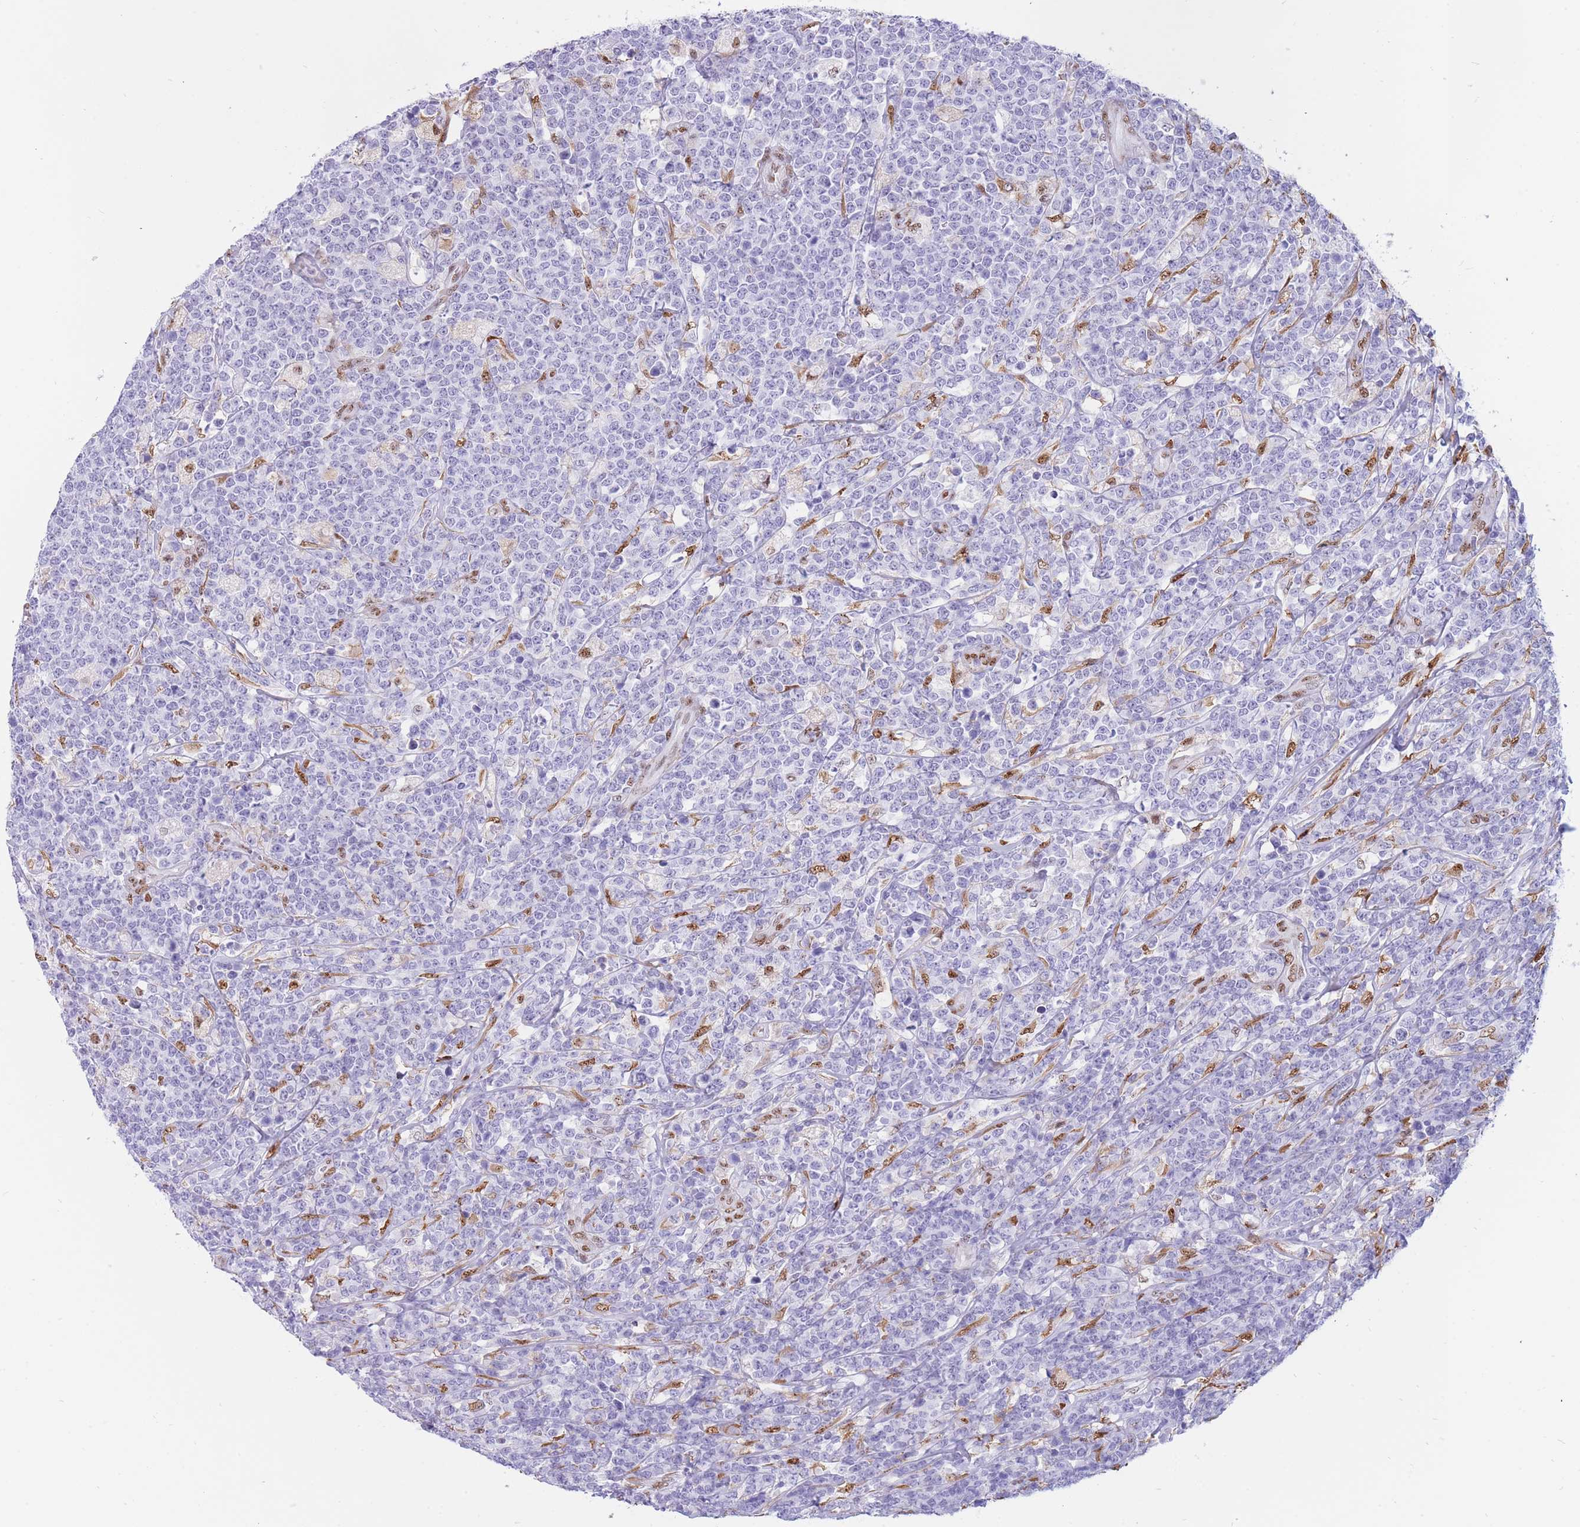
{"staining": {"intensity": "negative", "quantity": "none", "location": "none"}, "tissue": "lymphoma", "cell_type": "Tumor cells", "image_type": "cancer", "snomed": [{"axis": "morphology", "description": "Malignant lymphoma, non-Hodgkin's type, High grade"}, {"axis": "topography", "description": "Small intestine"}], "caption": "Tumor cells show no significant positivity in malignant lymphoma, non-Hodgkin's type (high-grade). (Immunohistochemistry, brightfield microscopy, high magnification).", "gene": "FAM153A", "patient": {"sex": "male", "age": 8}}